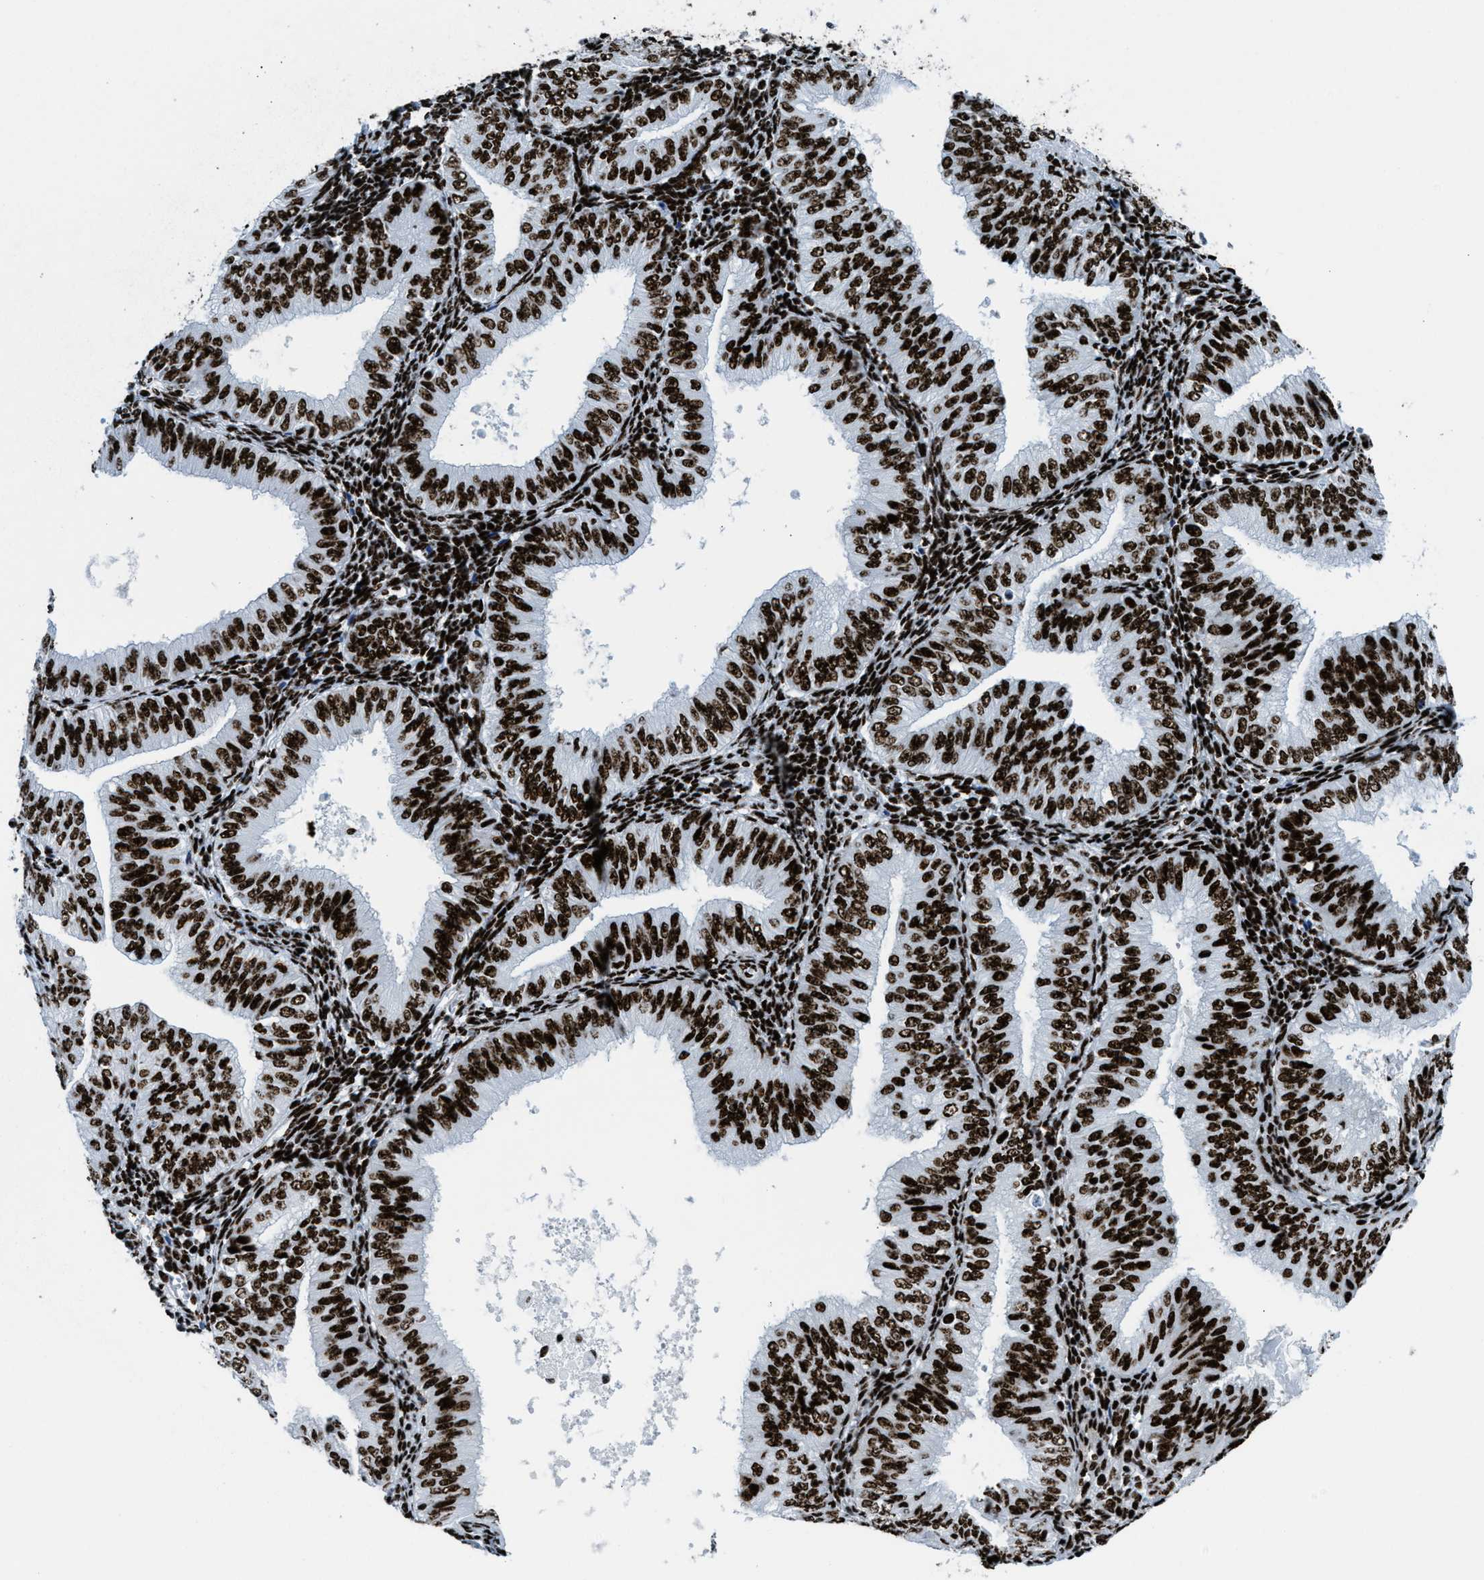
{"staining": {"intensity": "strong", "quantity": ">75%", "location": "nuclear"}, "tissue": "endometrial cancer", "cell_type": "Tumor cells", "image_type": "cancer", "snomed": [{"axis": "morphology", "description": "Normal tissue, NOS"}, {"axis": "morphology", "description": "Adenocarcinoma, NOS"}, {"axis": "topography", "description": "Endometrium"}], "caption": "Human endometrial cancer (adenocarcinoma) stained with a protein marker reveals strong staining in tumor cells.", "gene": "NONO", "patient": {"sex": "female", "age": 53}}